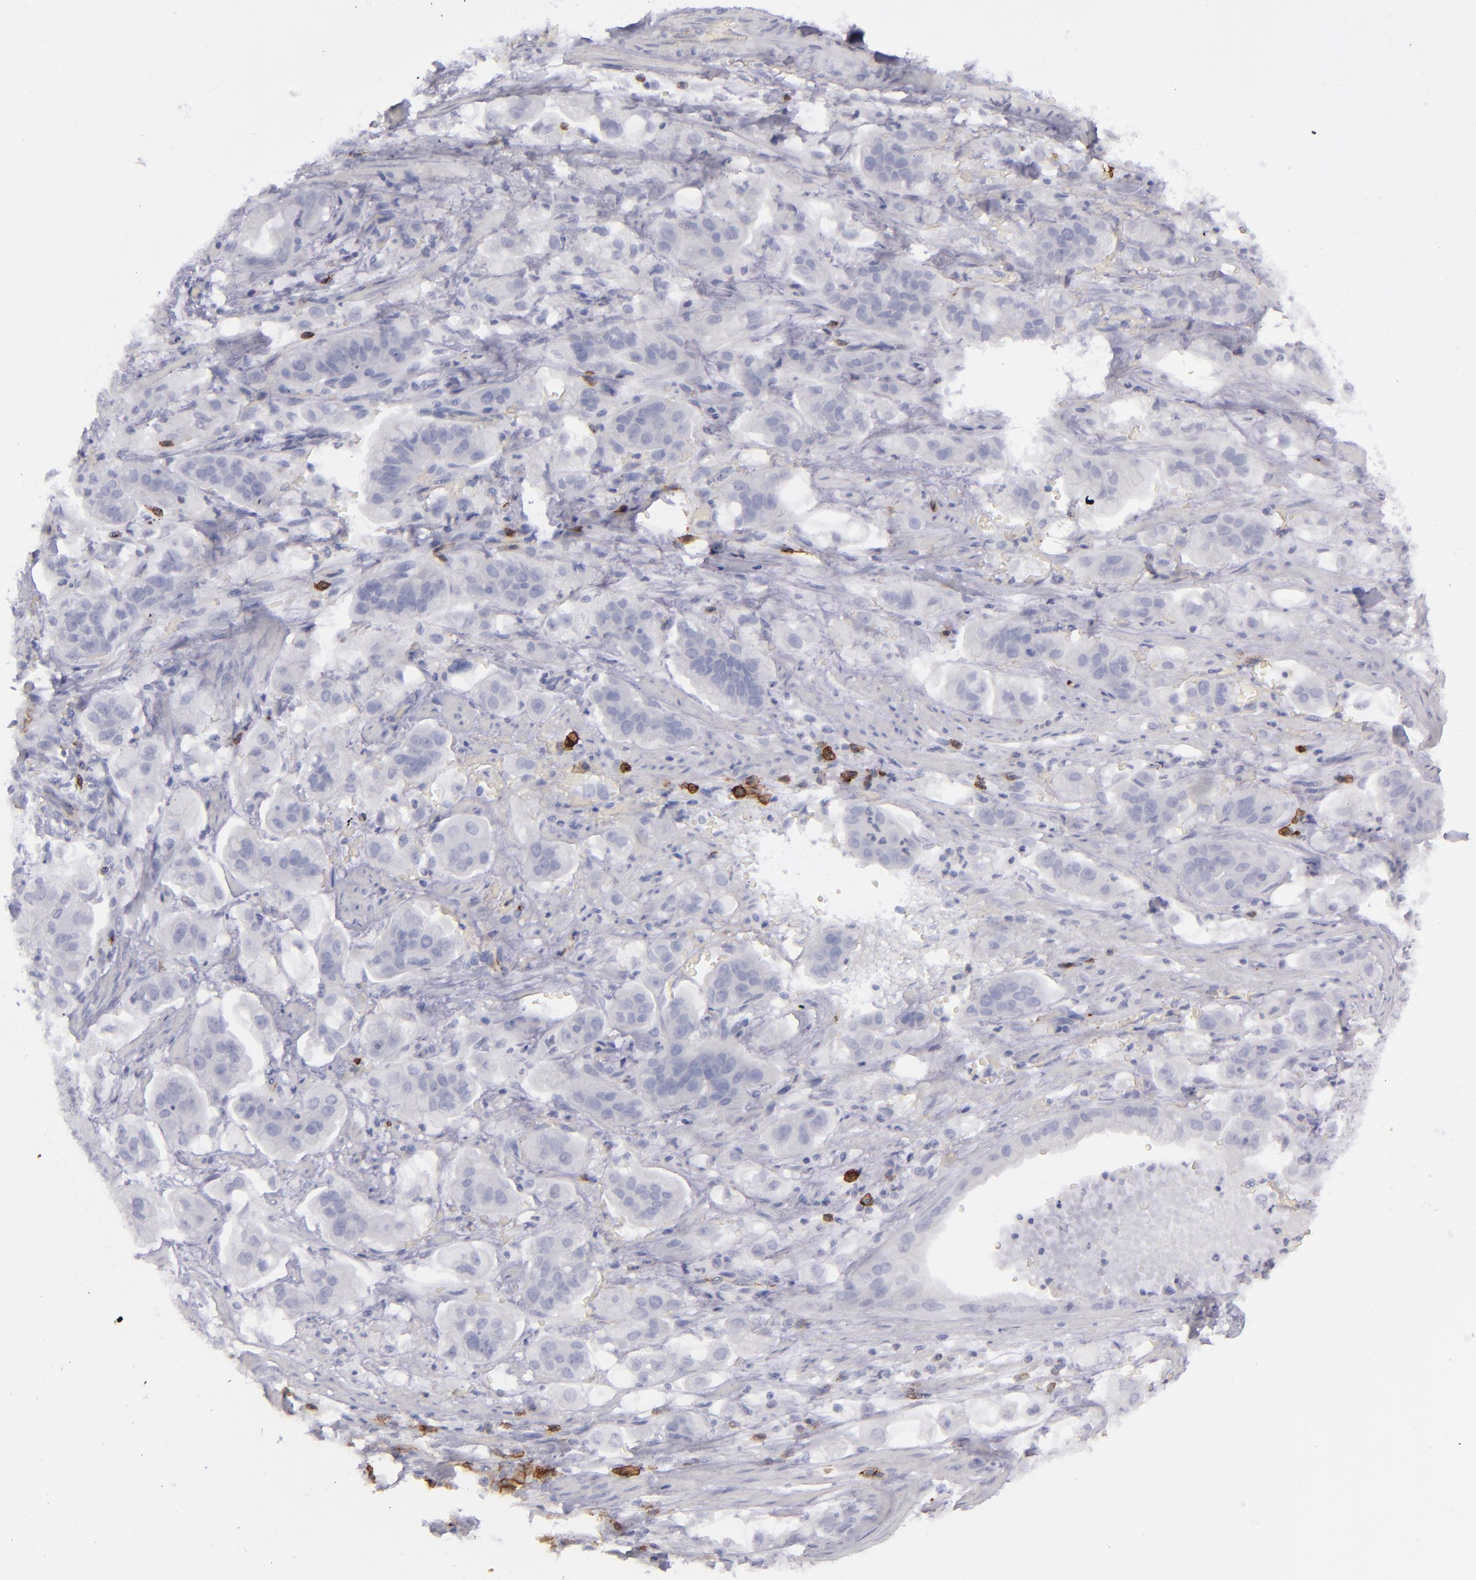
{"staining": {"intensity": "negative", "quantity": "none", "location": "none"}, "tissue": "stomach cancer", "cell_type": "Tumor cells", "image_type": "cancer", "snomed": [{"axis": "morphology", "description": "Adenocarcinoma, NOS"}, {"axis": "topography", "description": "Stomach"}], "caption": "Immunohistochemistry histopathology image of stomach cancer stained for a protein (brown), which reveals no expression in tumor cells.", "gene": "CD27", "patient": {"sex": "male", "age": 62}}